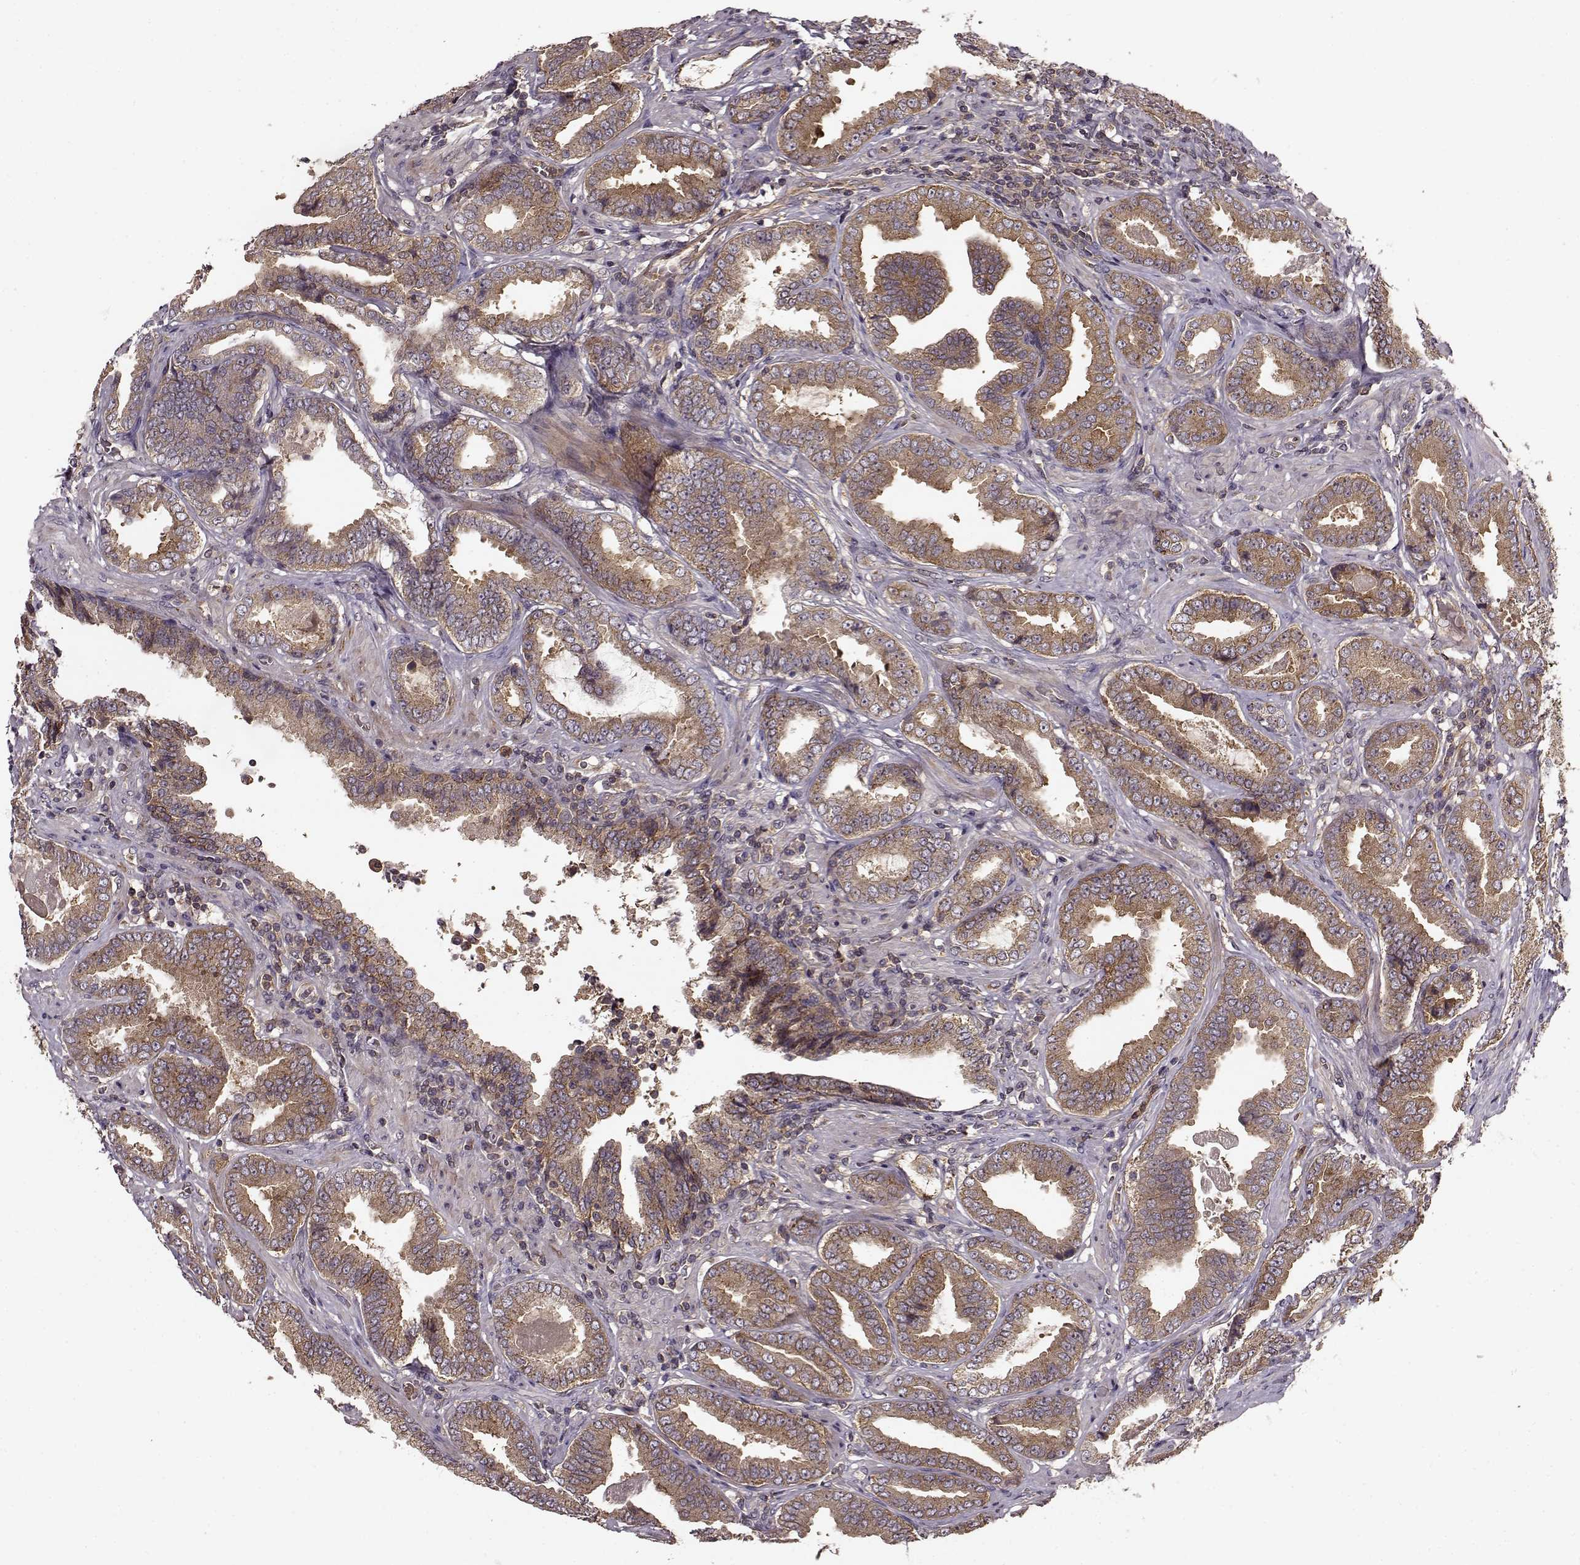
{"staining": {"intensity": "moderate", "quantity": ">75%", "location": "cytoplasmic/membranous"}, "tissue": "prostate cancer", "cell_type": "Tumor cells", "image_type": "cancer", "snomed": [{"axis": "morphology", "description": "Adenocarcinoma, NOS"}, {"axis": "topography", "description": "Prostate"}], "caption": "The photomicrograph reveals a brown stain indicating the presence of a protein in the cytoplasmic/membranous of tumor cells in prostate adenocarcinoma.", "gene": "IFRD2", "patient": {"sex": "male", "age": 64}}